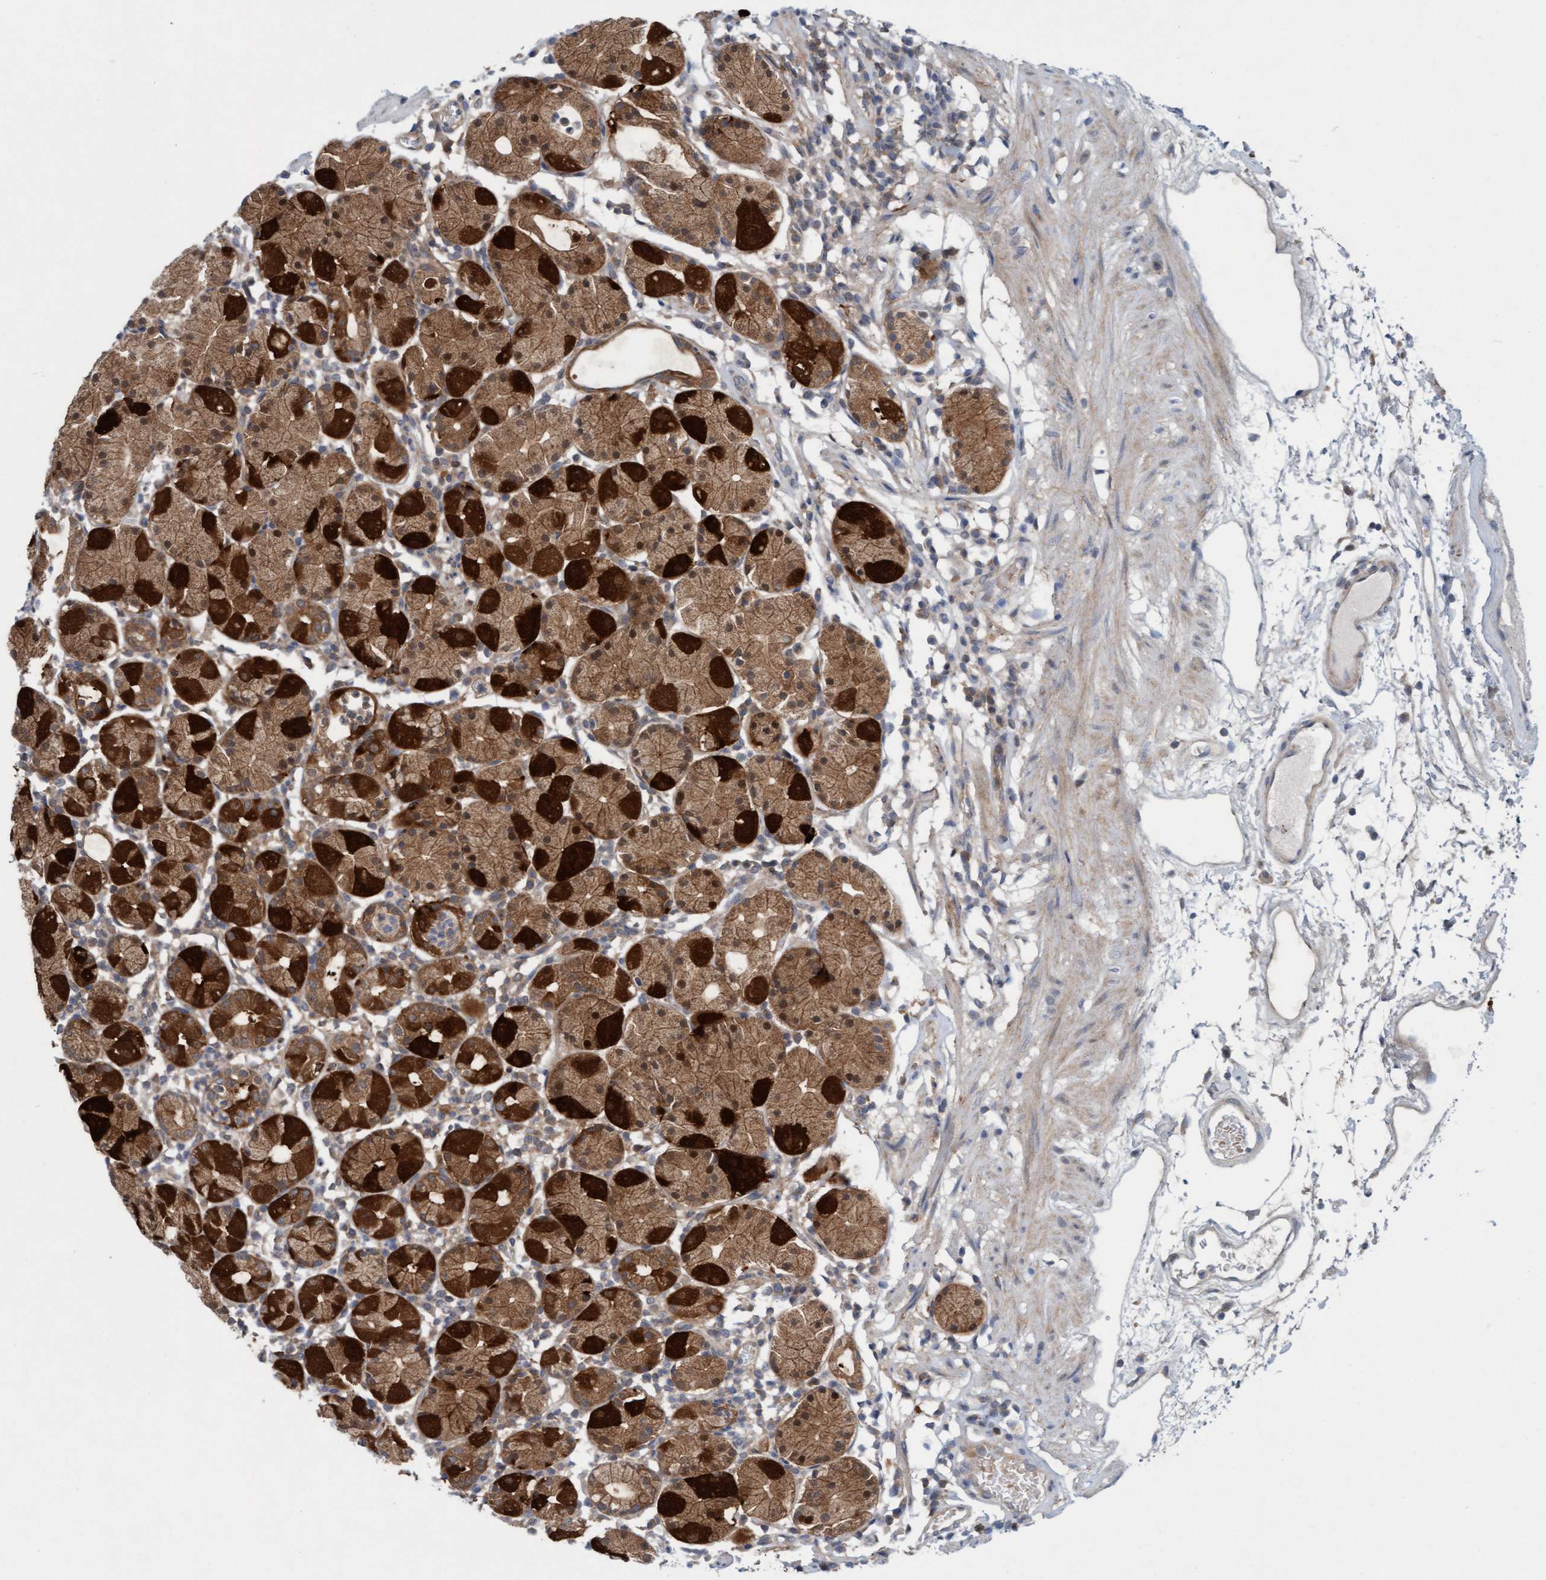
{"staining": {"intensity": "strong", "quantity": "25%-75%", "location": "cytoplasmic/membranous"}, "tissue": "stomach", "cell_type": "Glandular cells", "image_type": "normal", "snomed": [{"axis": "morphology", "description": "Normal tissue, NOS"}, {"axis": "topography", "description": "Stomach"}, {"axis": "topography", "description": "Stomach, lower"}], "caption": "Immunohistochemistry micrograph of normal stomach: human stomach stained using IHC displays high levels of strong protein expression localized specifically in the cytoplasmic/membranous of glandular cells, appearing as a cytoplasmic/membranous brown color.", "gene": "KLHL25", "patient": {"sex": "female", "age": 75}}